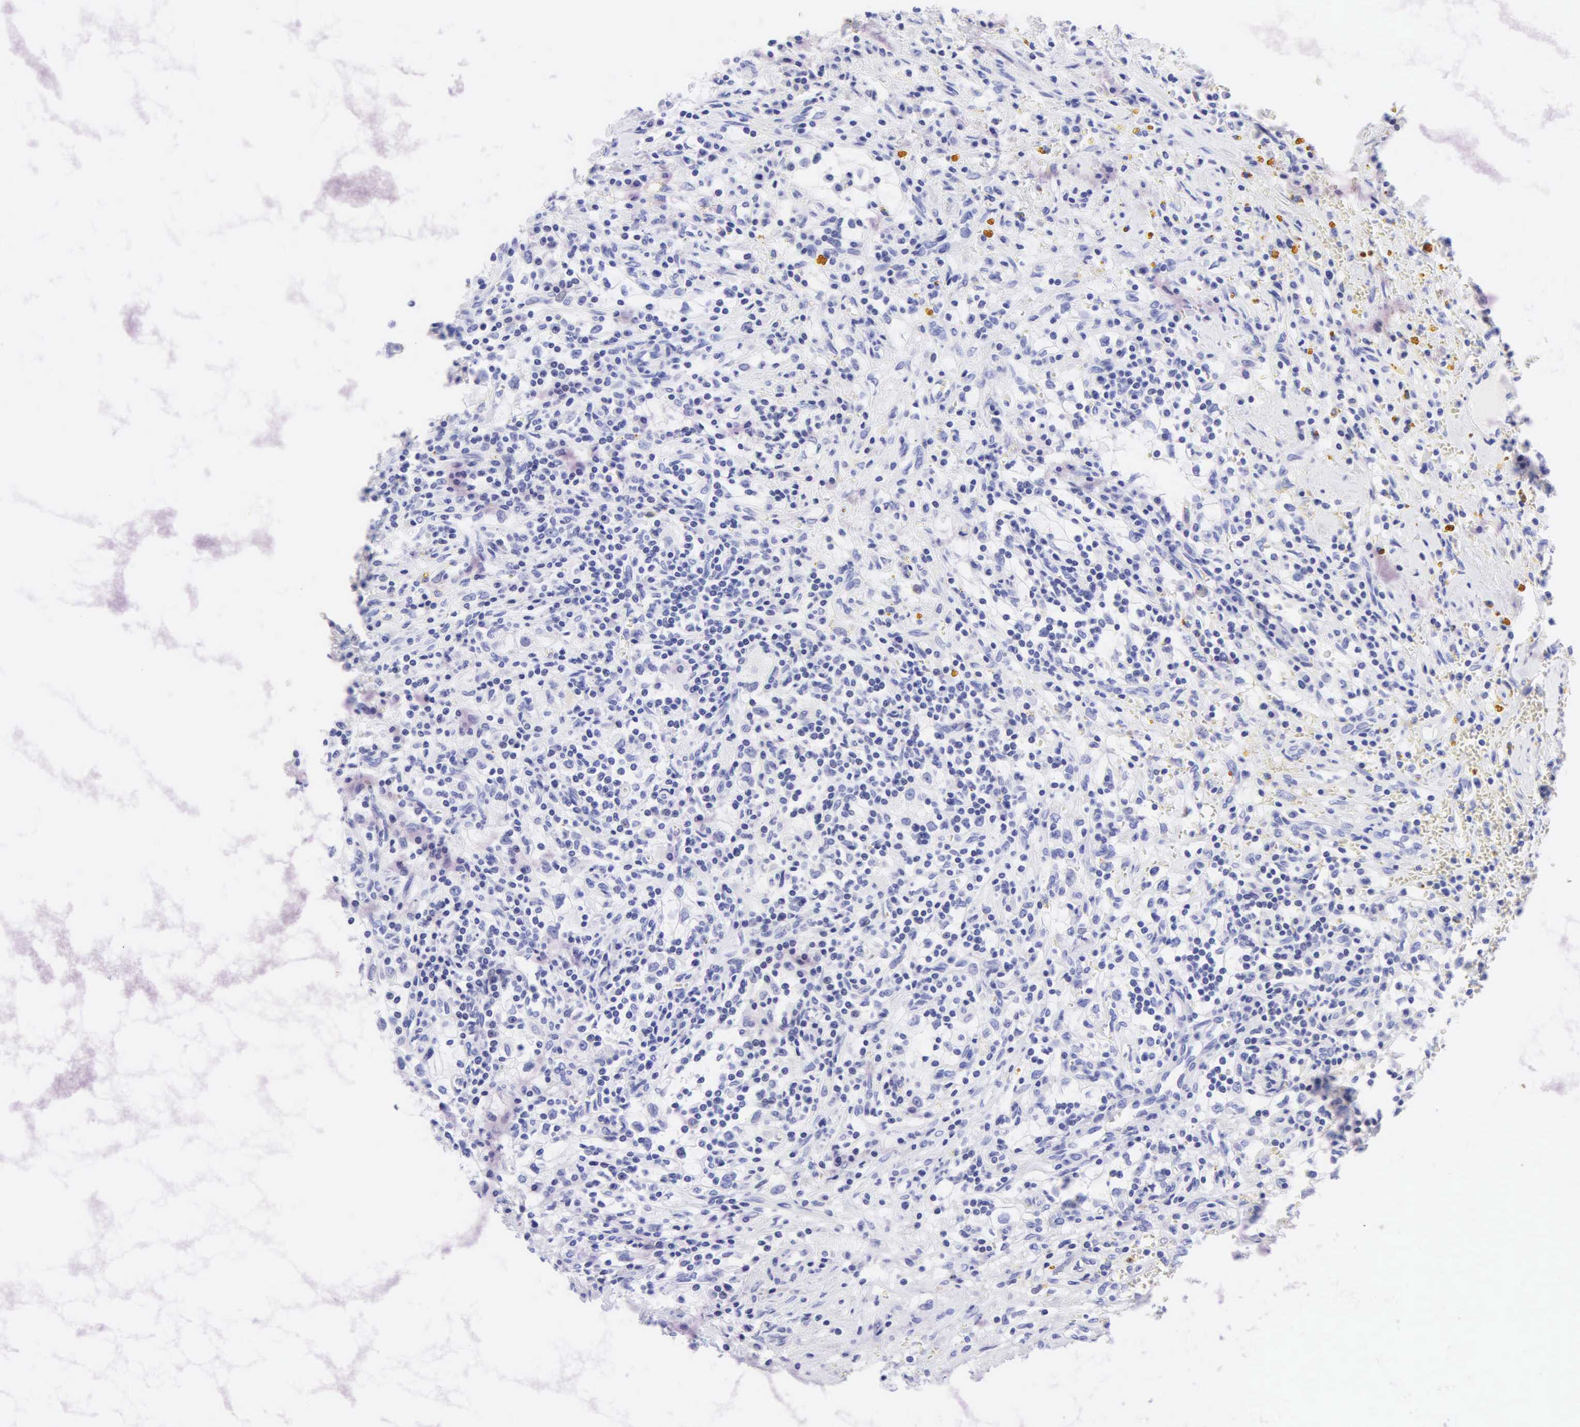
{"staining": {"intensity": "negative", "quantity": "none", "location": "none"}, "tissue": "renal cancer", "cell_type": "Tumor cells", "image_type": "cancer", "snomed": [{"axis": "morphology", "description": "Adenocarcinoma, NOS"}, {"axis": "topography", "description": "Kidney"}], "caption": "Immunohistochemistry (IHC) of adenocarcinoma (renal) reveals no staining in tumor cells.", "gene": "KRT20", "patient": {"sex": "male", "age": 82}}